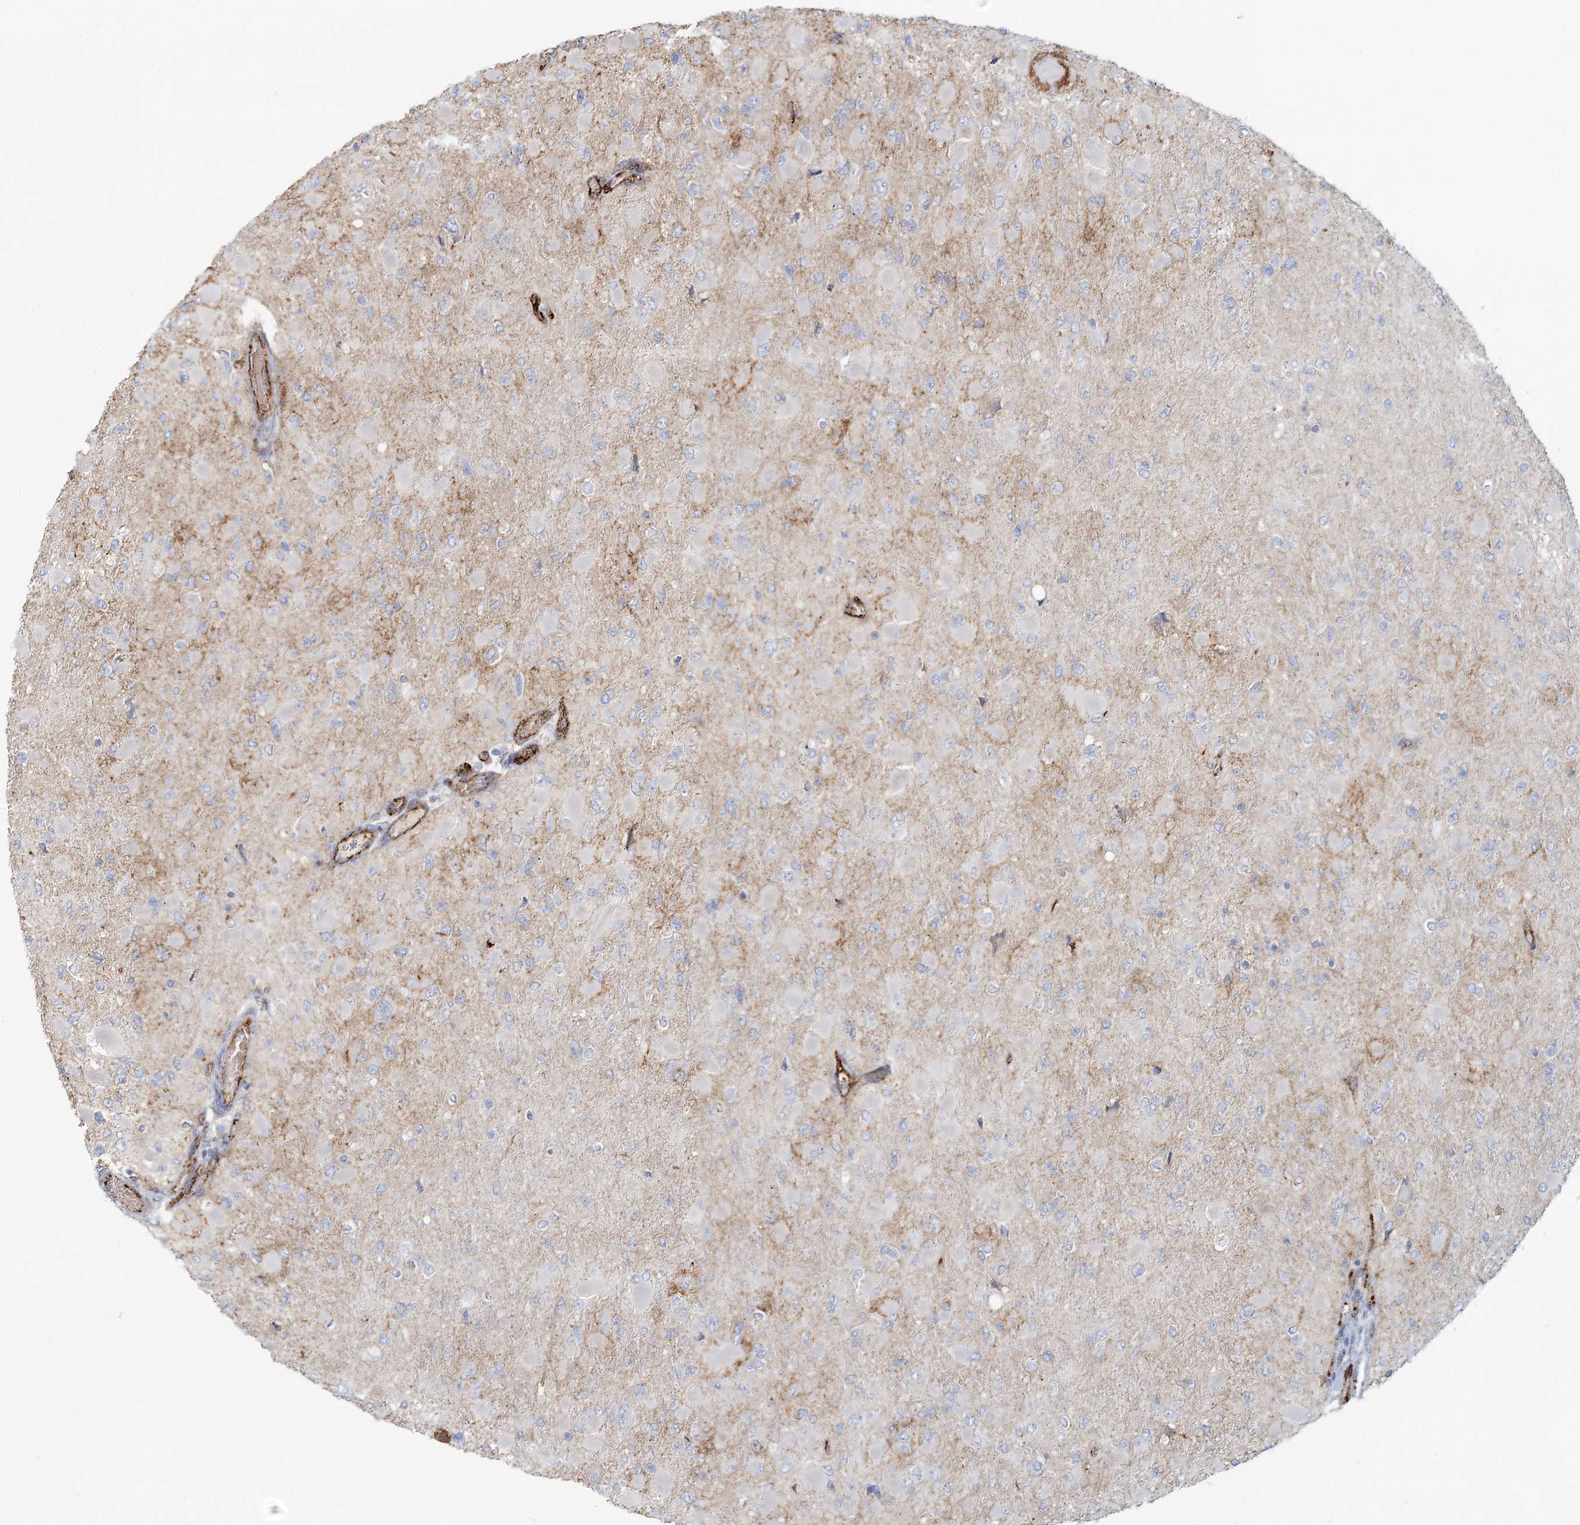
{"staining": {"intensity": "negative", "quantity": "none", "location": "none"}, "tissue": "glioma", "cell_type": "Tumor cells", "image_type": "cancer", "snomed": [{"axis": "morphology", "description": "Glioma, malignant, High grade"}, {"axis": "topography", "description": "Cerebral cortex"}], "caption": "Tumor cells are negative for brown protein staining in malignant glioma (high-grade).", "gene": "KBTBD4", "patient": {"sex": "female", "age": 36}}